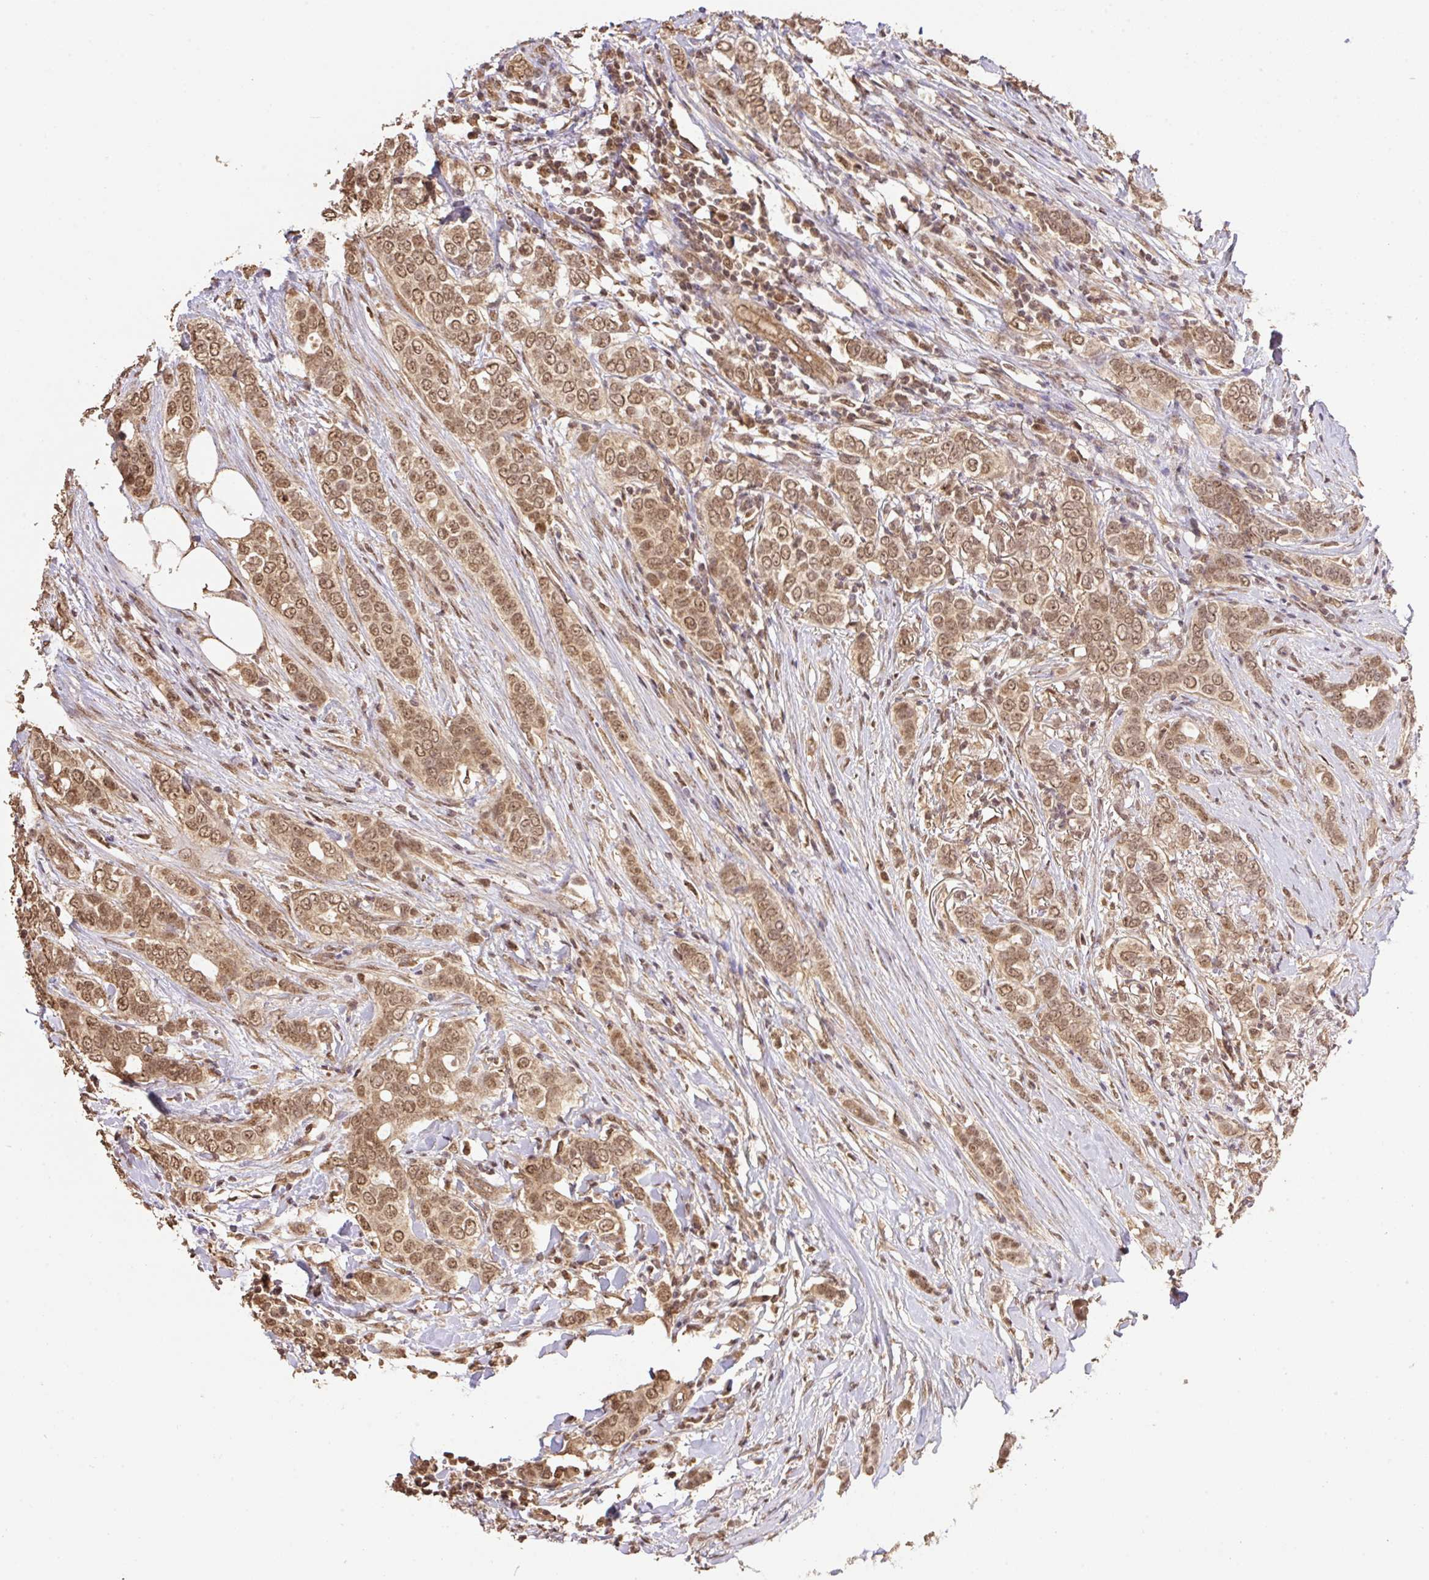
{"staining": {"intensity": "moderate", "quantity": ">75%", "location": "cytoplasmic/membranous,nuclear"}, "tissue": "breast cancer", "cell_type": "Tumor cells", "image_type": "cancer", "snomed": [{"axis": "morphology", "description": "Lobular carcinoma"}, {"axis": "topography", "description": "Breast"}], "caption": "A high-resolution histopathology image shows immunohistochemistry staining of breast lobular carcinoma, which reveals moderate cytoplasmic/membranous and nuclear positivity in approximately >75% of tumor cells. (Brightfield microscopy of DAB IHC at high magnification).", "gene": "VPS25", "patient": {"sex": "female", "age": 51}}